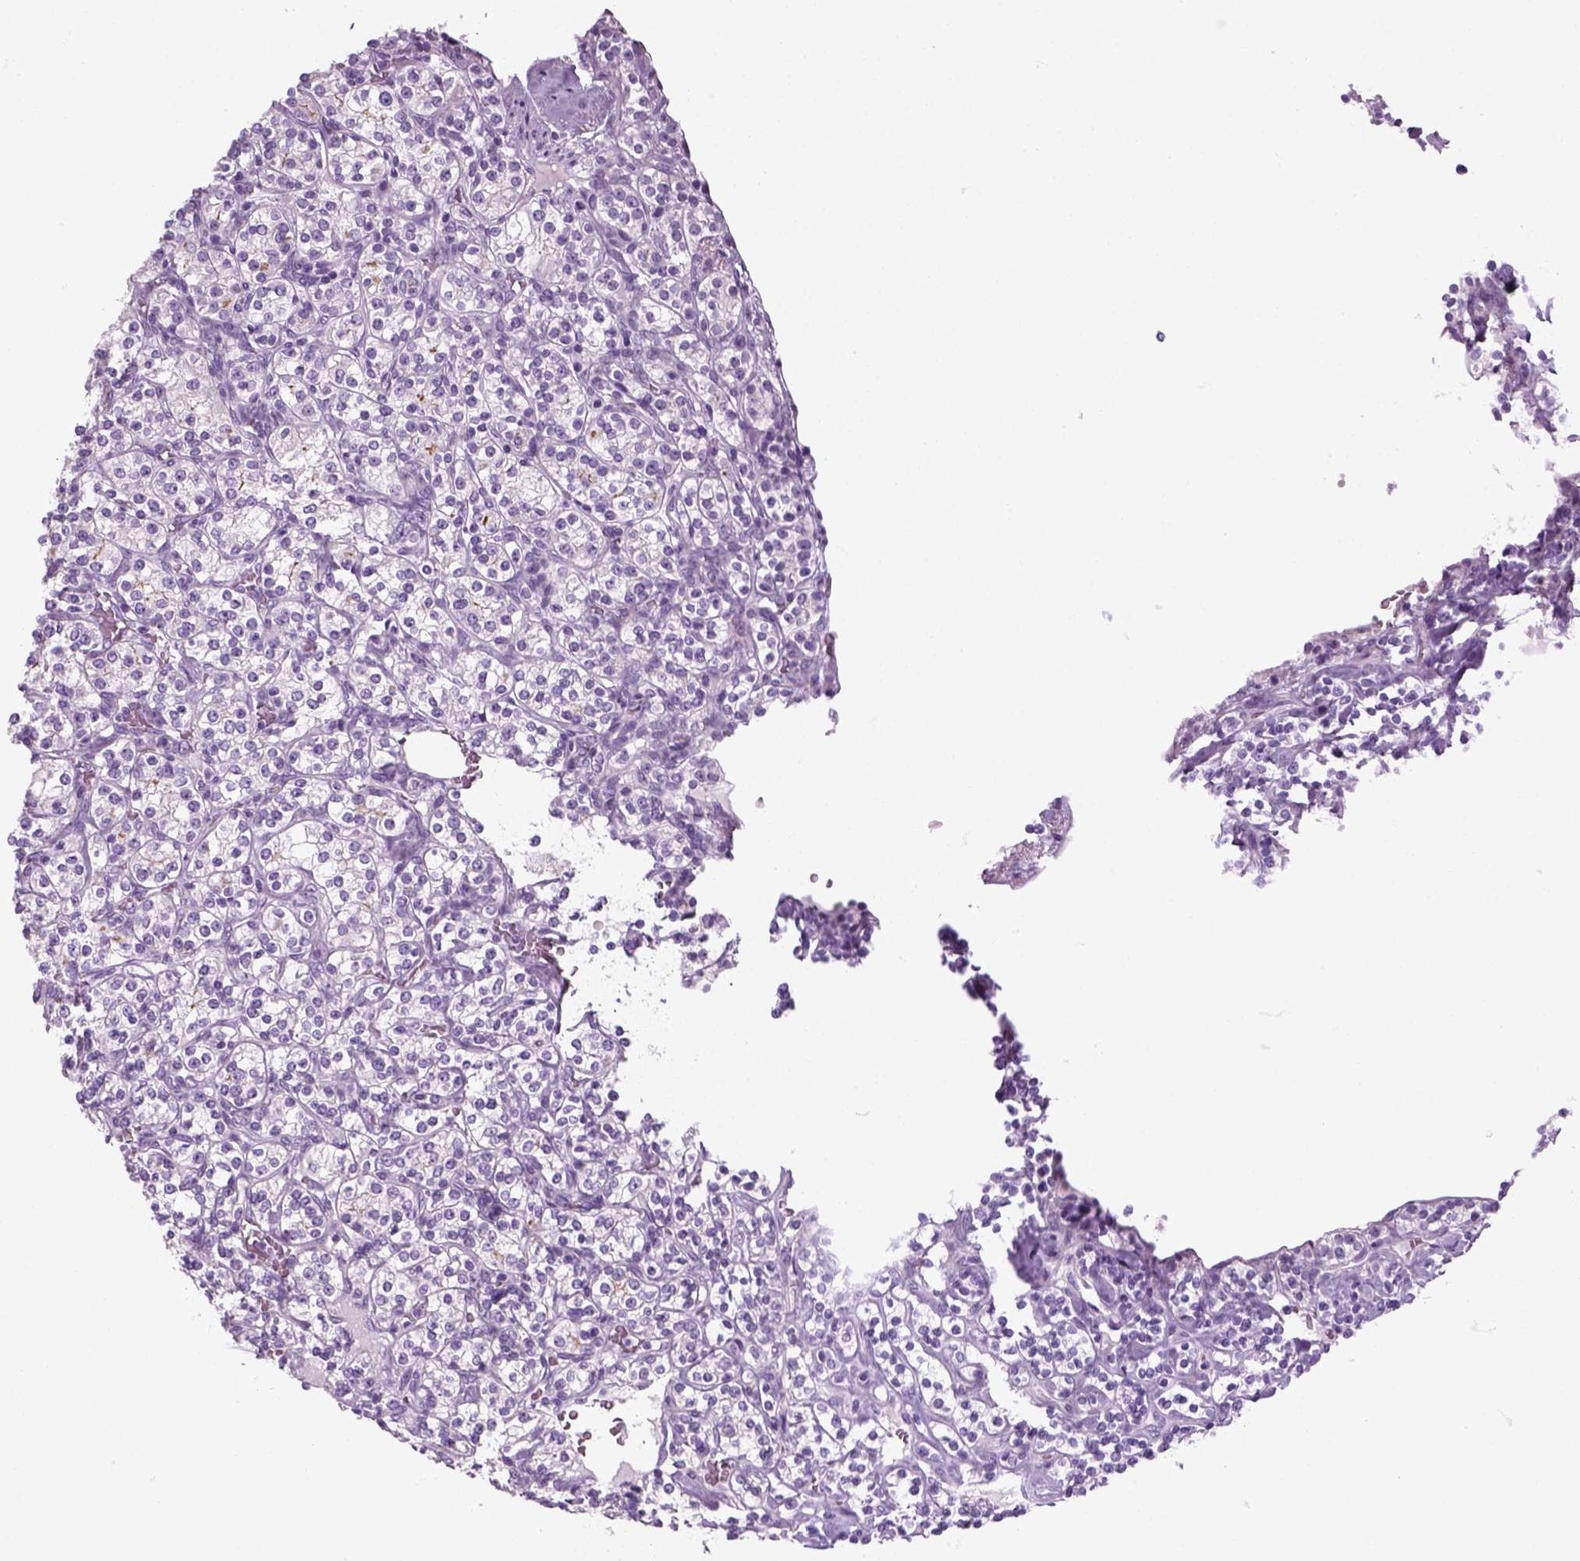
{"staining": {"intensity": "negative", "quantity": "none", "location": "none"}, "tissue": "renal cancer", "cell_type": "Tumor cells", "image_type": "cancer", "snomed": [{"axis": "morphology", "description": "Adenocarcinoma, NOS"}, {"axis": "topography", "description": "Kidney"}], "caption": "Renal adenocarcinoma was stained to show a protein in brown. There is no significant expression in tumor cells.", "gene": "SLC12A5", "patient": {"sex": "male", "age": 77}}